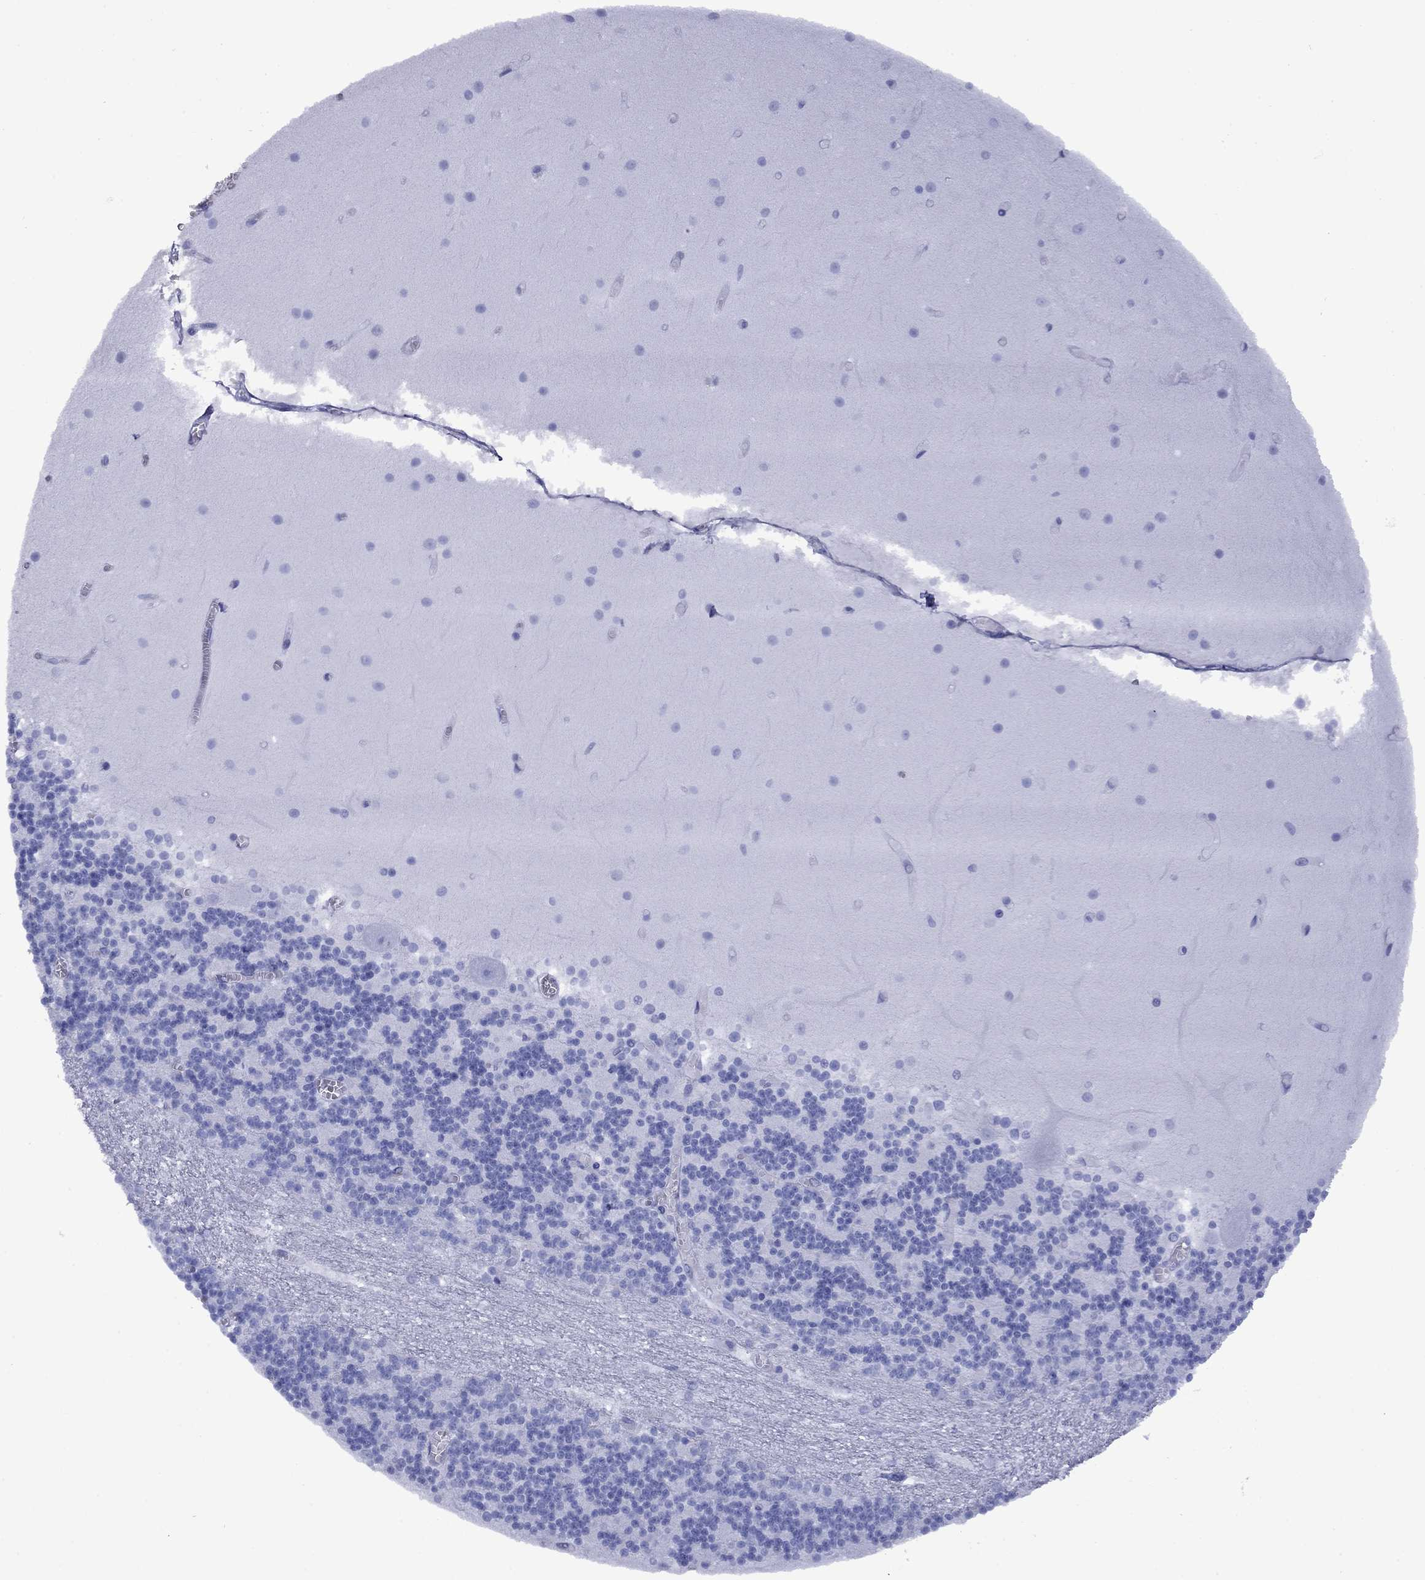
{"staining": {"intensity": "negative", "quantity": "none", "location": "none"}, "tissue": "cerebellum", "cell_type": "Cells in granular layer", "image_type": "normal", "snomed": [{"axis": "morphology", "description": "Normal tissue, NOS"}, {"axis": "topography", "description": "Cerebellum"}], "caption": "Photomicrograph shows no significant protein positivity in cells in granular layer of benign cerebellum.", "gene": "APOA2", "patient": {"sex": "female", "age": 28}}